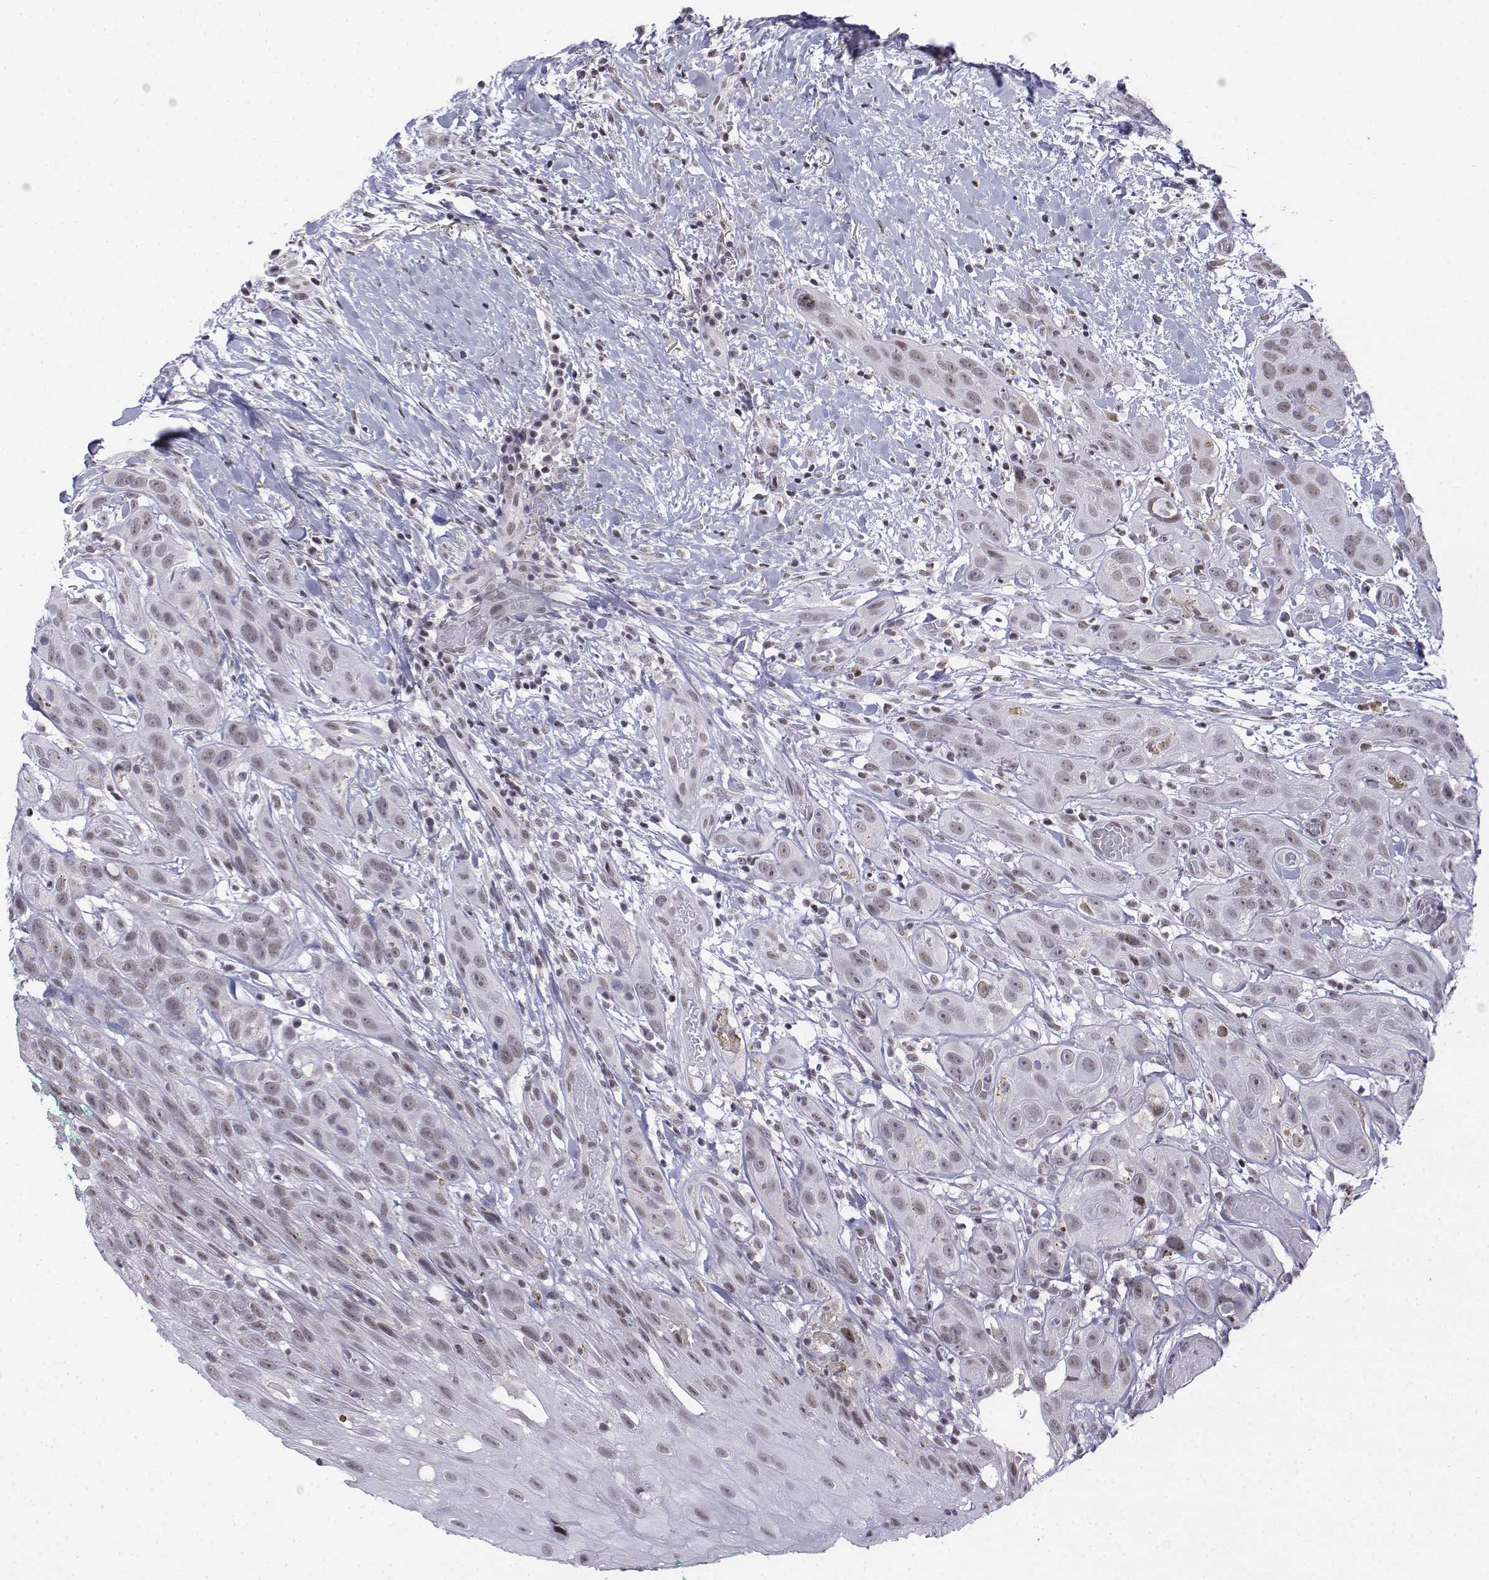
{"staining": {"intensity": "weak", "quantity": "25%-75%", "location": "nuclear"}, "tissue": "head and neck cancer", "cell_type": "Tumor cells", "image_type": "cancer", "snomed": [{"axis": "morphology", "description": "Normal tissue, NOS"}, {"axis": "morphology", "description": "Squamous cell carcinoma, NOS"}, {"axis": "topography", "description": "Oral tissue"}, {"axis": "topography", "description": "Salivary gland"}, {"axis": "topography", "description": "Head-Neck"}], "caption": "Weak nuclear protein expression is appreciated in about 25%-75% of tumor cells in head and neck cancer (squamous cell carcinoma).", "gene": "SETD1A", "patient": {"sex": "female", "age": 62}}